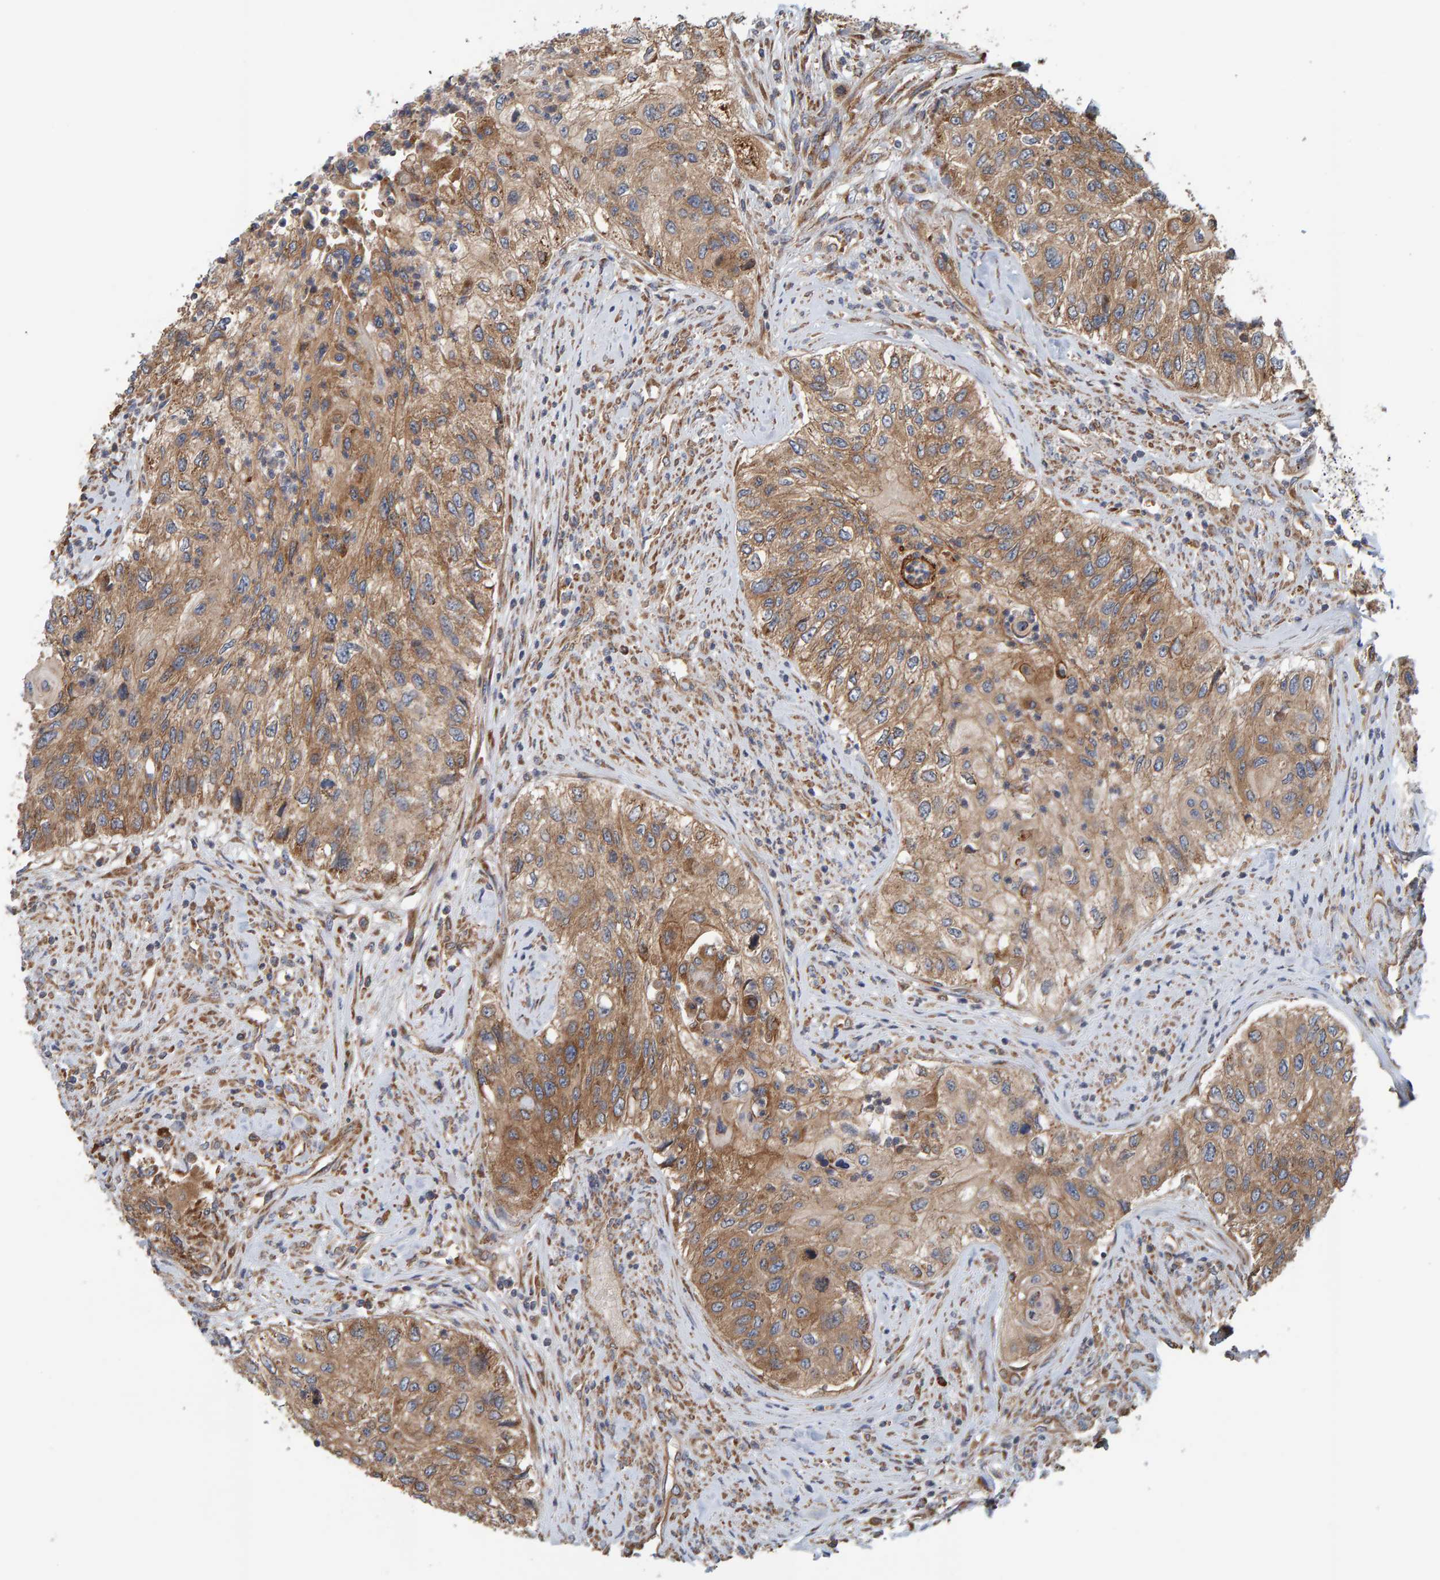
{"staining": {"intensity": "moderate", "quantity": ">75%", "location": "cytoplasmic/membranous"}, "tissue": "urothelial cancer", "cell_type": "Tumor cells", "image_type": "cancer", "snomed": [{"axis": "morphology", "description": "Urothelial carcinoma, High grade"}, {"axis": "topography", "description": "Urinary bladder"}], "caption": "High-grade urothelial carcinoma stained with a protein marker reveals moderate staining in tumor cells.", "gene": "BAIAP2", "patient": {"sex": "female", "age": 60}}